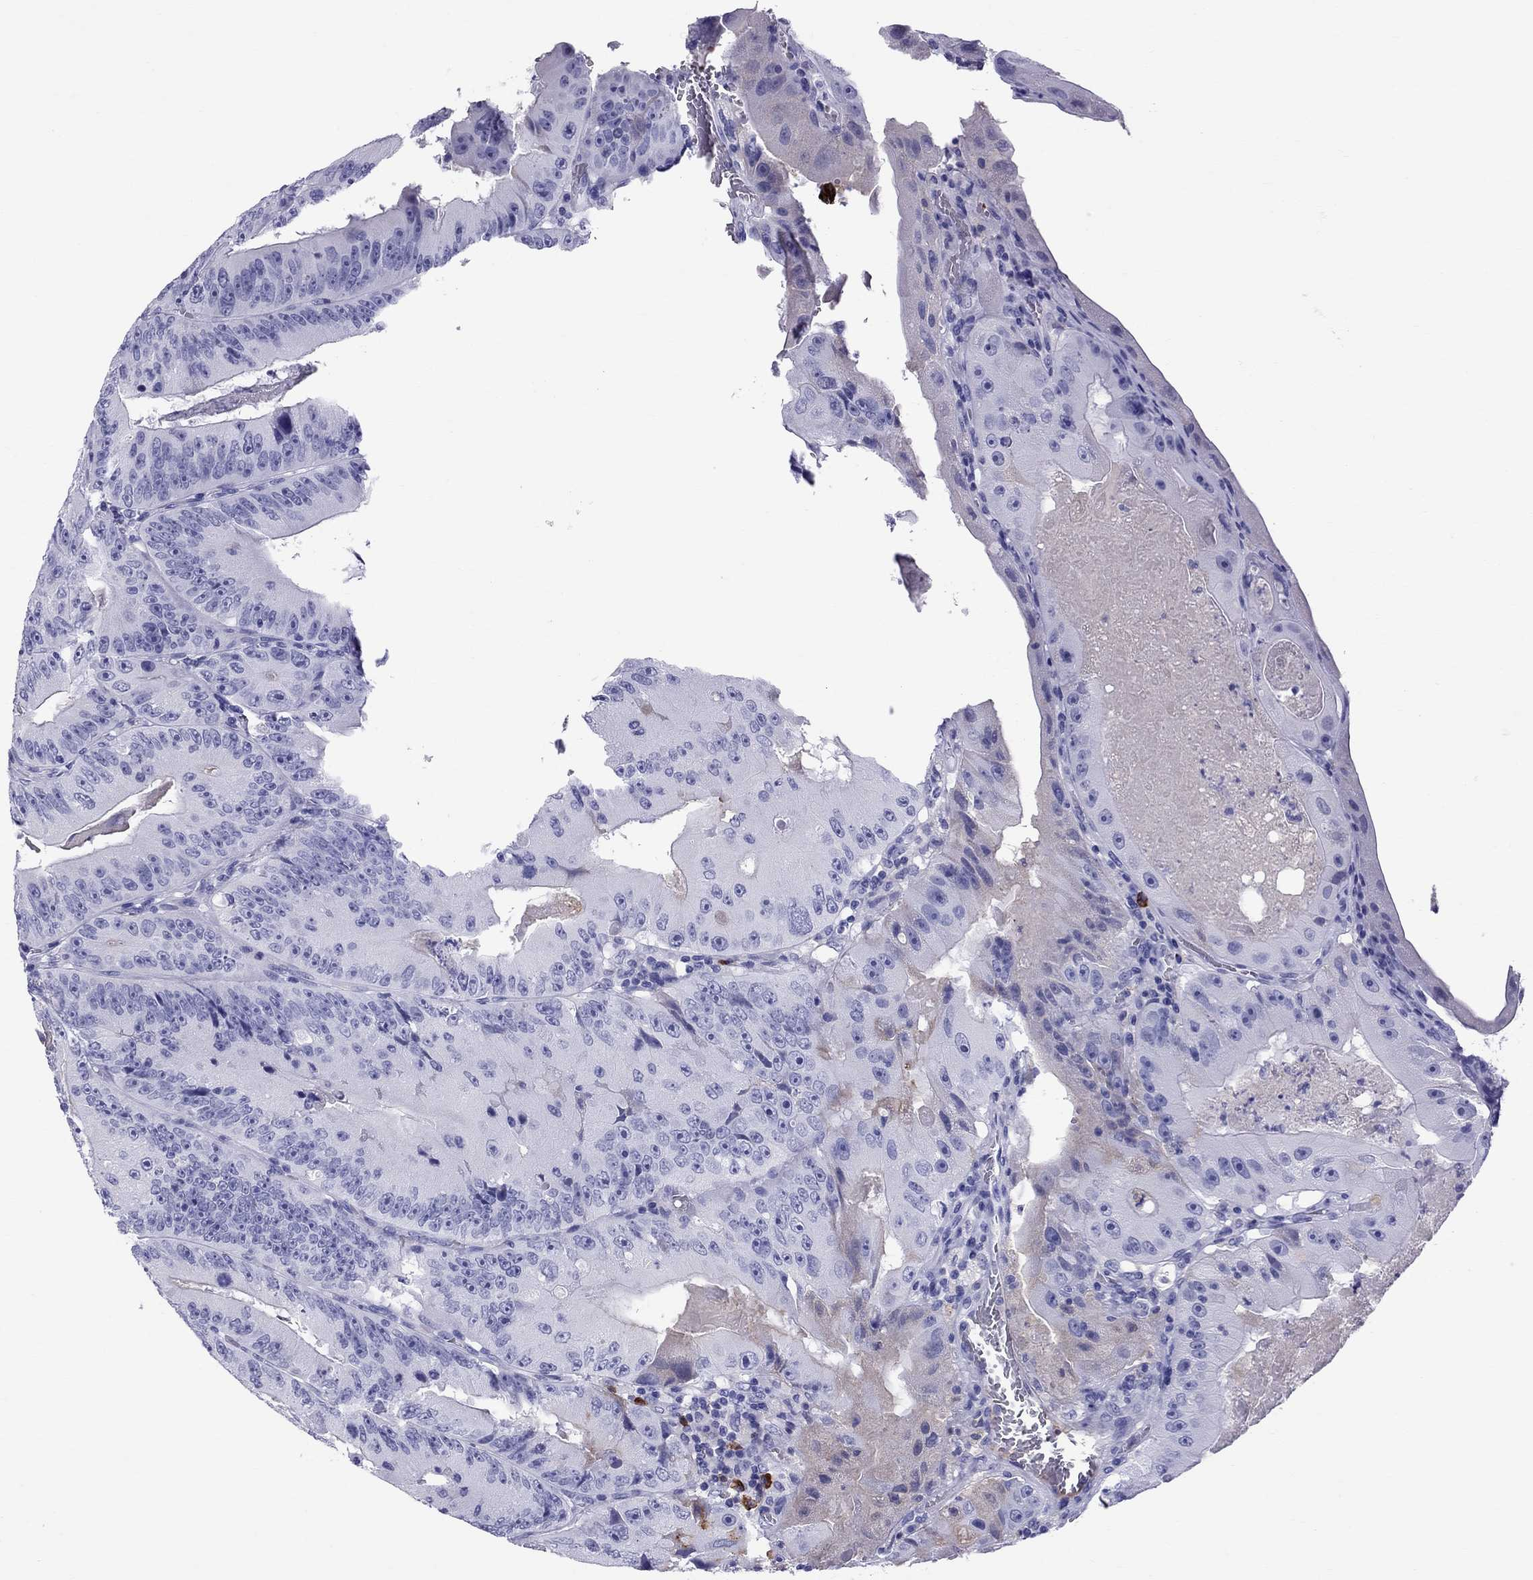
{"staining": {"intensity": "negative", "quantity": "none", "location": "none"}, "tissue": "colorectal cancer", "cell_type": "Tumor cells", "image_type": "cancer", "snomed": [{"axis": "morphology", "description": "Adenocarcinoma, NOS"}, {"axis": "topography", "description": "Colon"}], "caption": "Adenocarcinoma (colorectal) stained for a protein using IHC demonstrates no staining tumor cells.", "gene": "SCART1", "patient": {"sex": "female", "age": 86}}